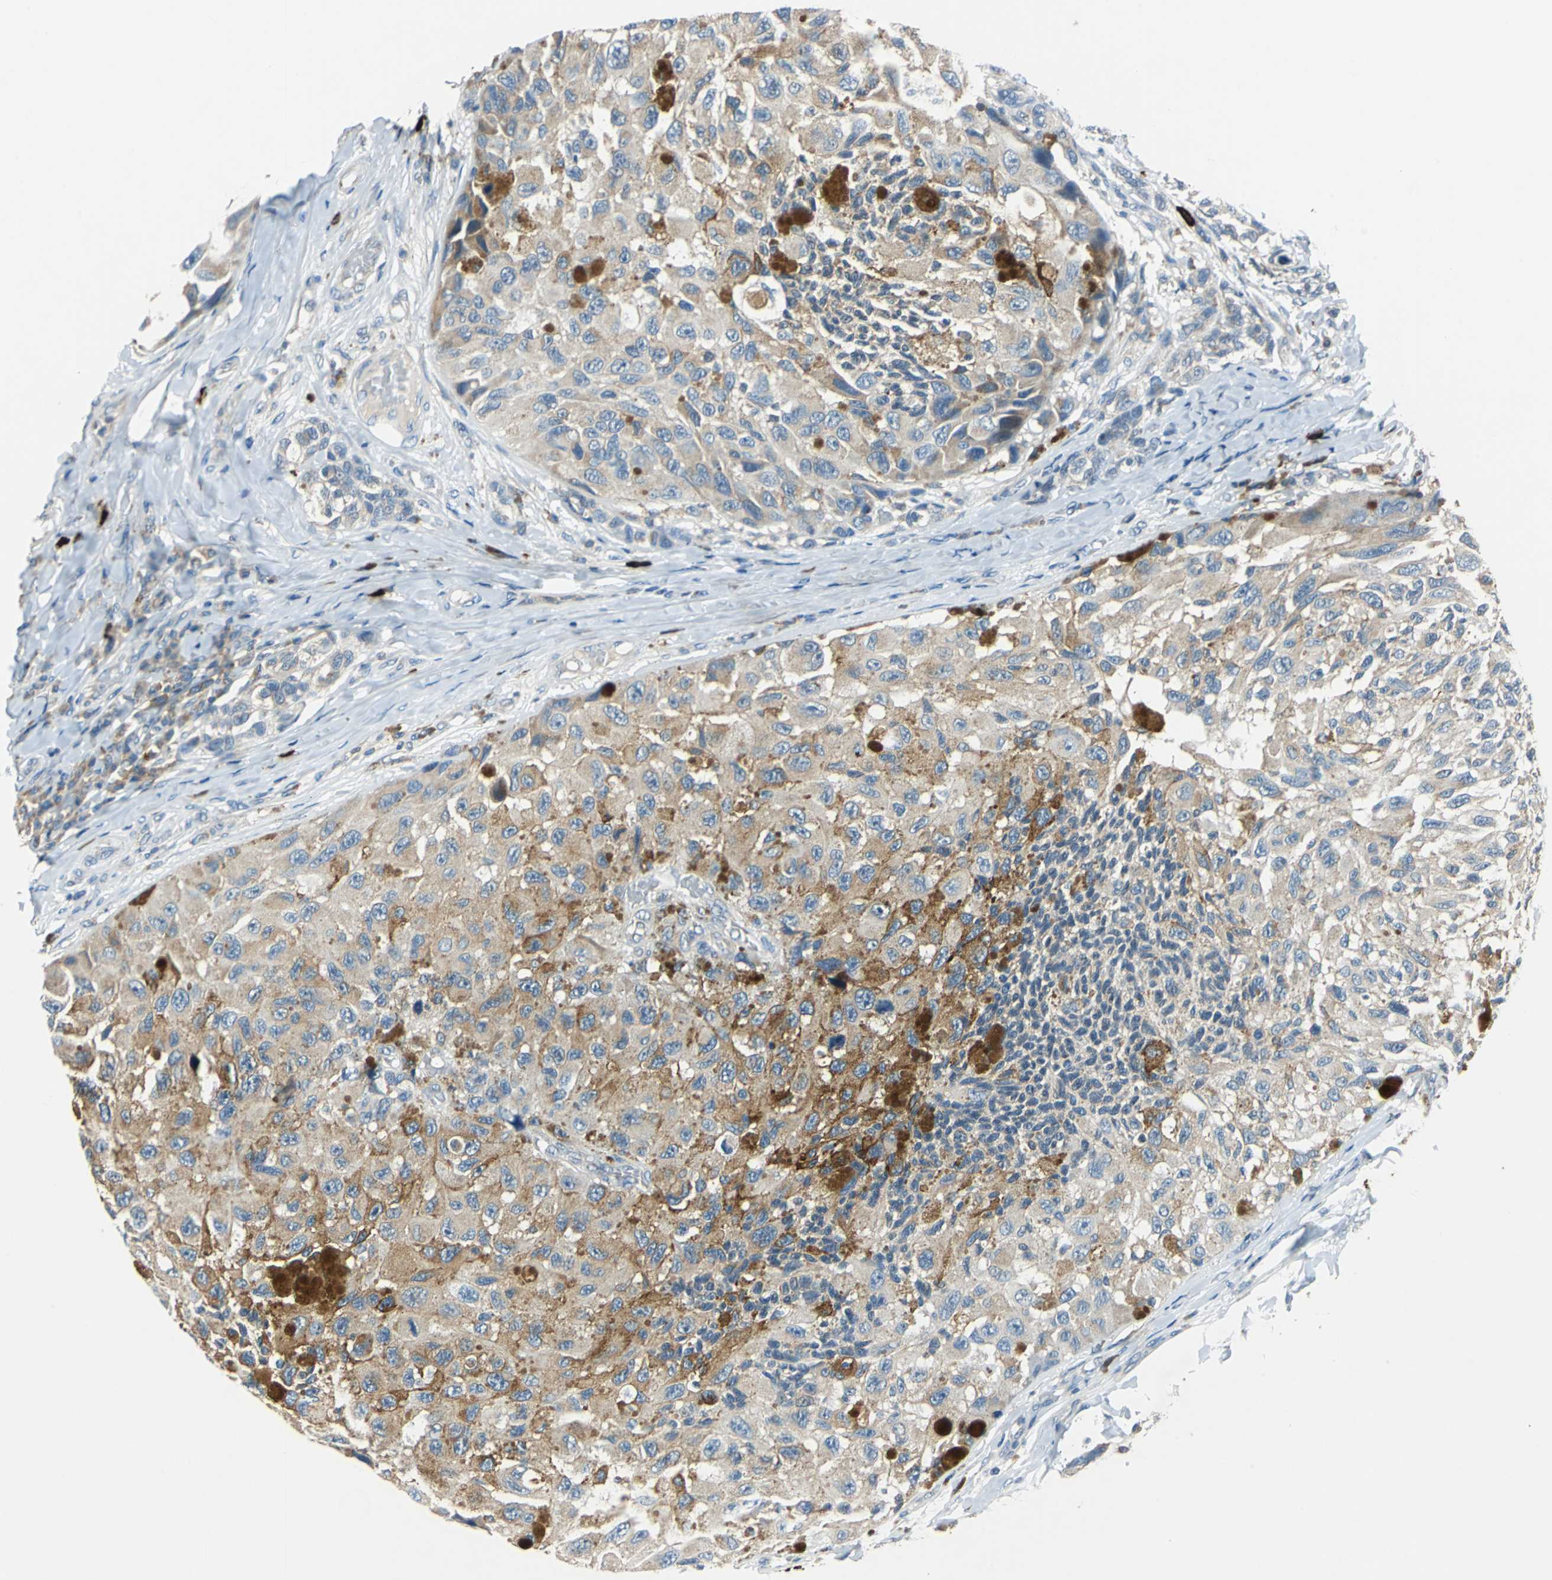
{"staining": {"intensity": "moderate", "quantity": ">75%", "location": "cytoplasmic/membranous"}, "tissue": "melanoma", "cell_type": "Tumor cells", "image_type": "cancer", "snomed": [{"axis": "morphology", "description": "Malignant melanoma, NOS"}, {"axis": "topography", "description": "Skin"}], "caption": "Protein expression analysis of malignant melanoma exhibits moderate cytoplasmic/membranous expression in about >75% of tumor cells. Nuclei are stained in blue.", "gene": "CPA3", "patient": {"sex": "female", "age": 73}}